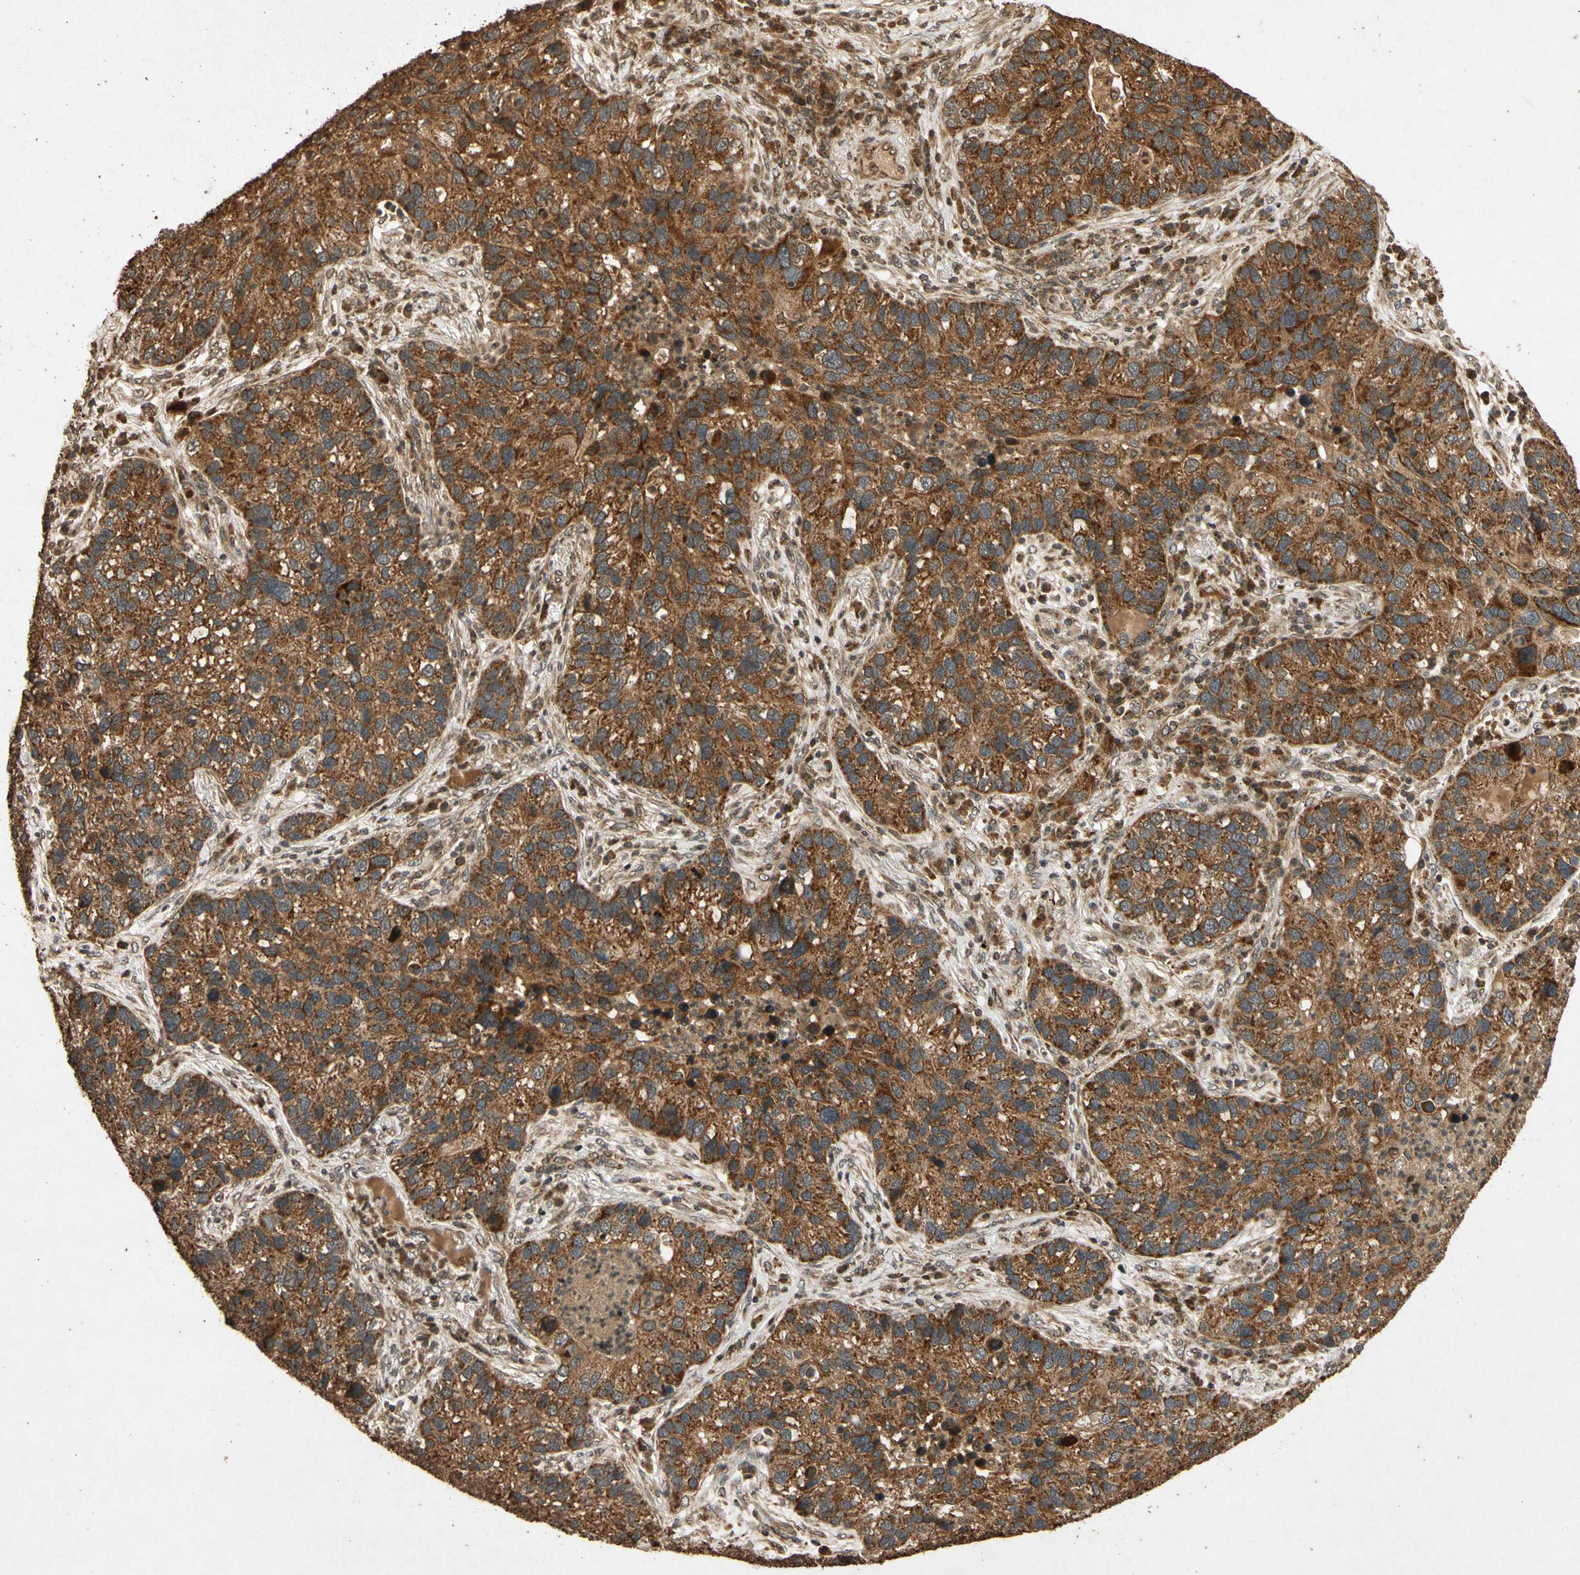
{"staining": {"intensity": "strong", "quantity": ">75%", "location": "cytoplasmic/membranous"}, "tissue": "lung cancer", "cell_type": "Tumor cells", "image_type": "cancer", "snomed": [{"axis": "morphology", "description": "Normal tissue, NOS"}, {"axis": "morphology", "description": "Adenocarcinoma, NOS"}, {"axis": "topography", "description": "Bronchus"}, {"axis": "topography", "description": "Lung"}], "caption": "Lung cancer stained for a protein (brown) shows strong cytoplasmic/membranous positive staining in approximately >75% of tumor cells.", "gene": "TXN2", "patient": {"sex": "male", "age": 54}}